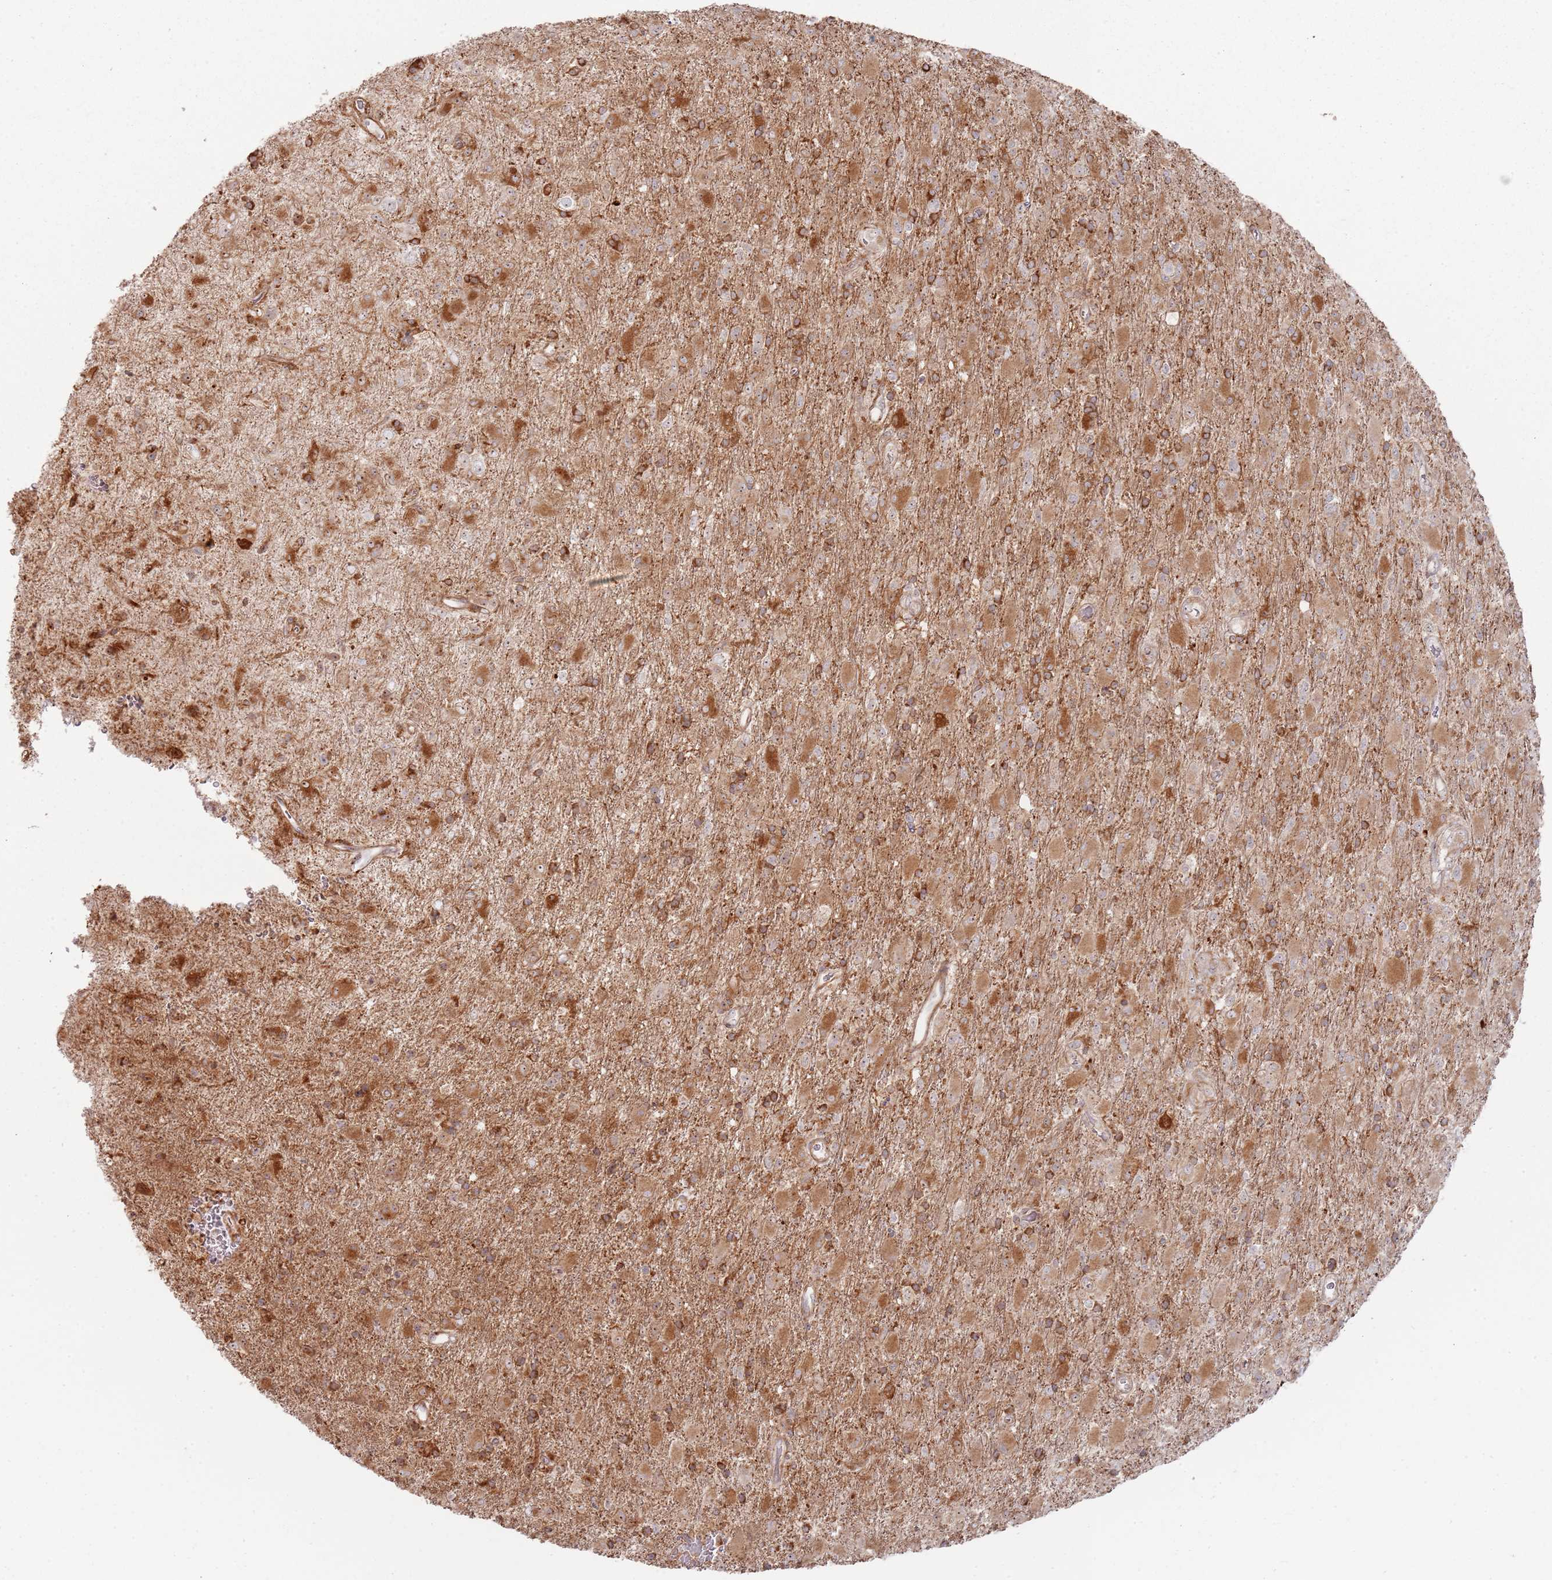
{"staining": {"intensity": "moderate", "quantity": ">75%", "location": "cytoplasmic/membranous"}, "tissue": "glioma", "cell_type": "Tumor cells", "image_type": "cancer", "snomed": [{"axis": "morphology", "description": "Glioma, malignant, Low grade"}, {"axis": "topography", "description": "Brain"}], "caption": "Malignant glioma (low-grade) tissue exhibits moderate cytoplasmic/membranous positivity in approximately >75% of tumor cells (brown staining indicates protein expression, while blue staining denotes nuclei).", "gene": "PHF21A", "patient": {"sex": "male", "age": 65}}